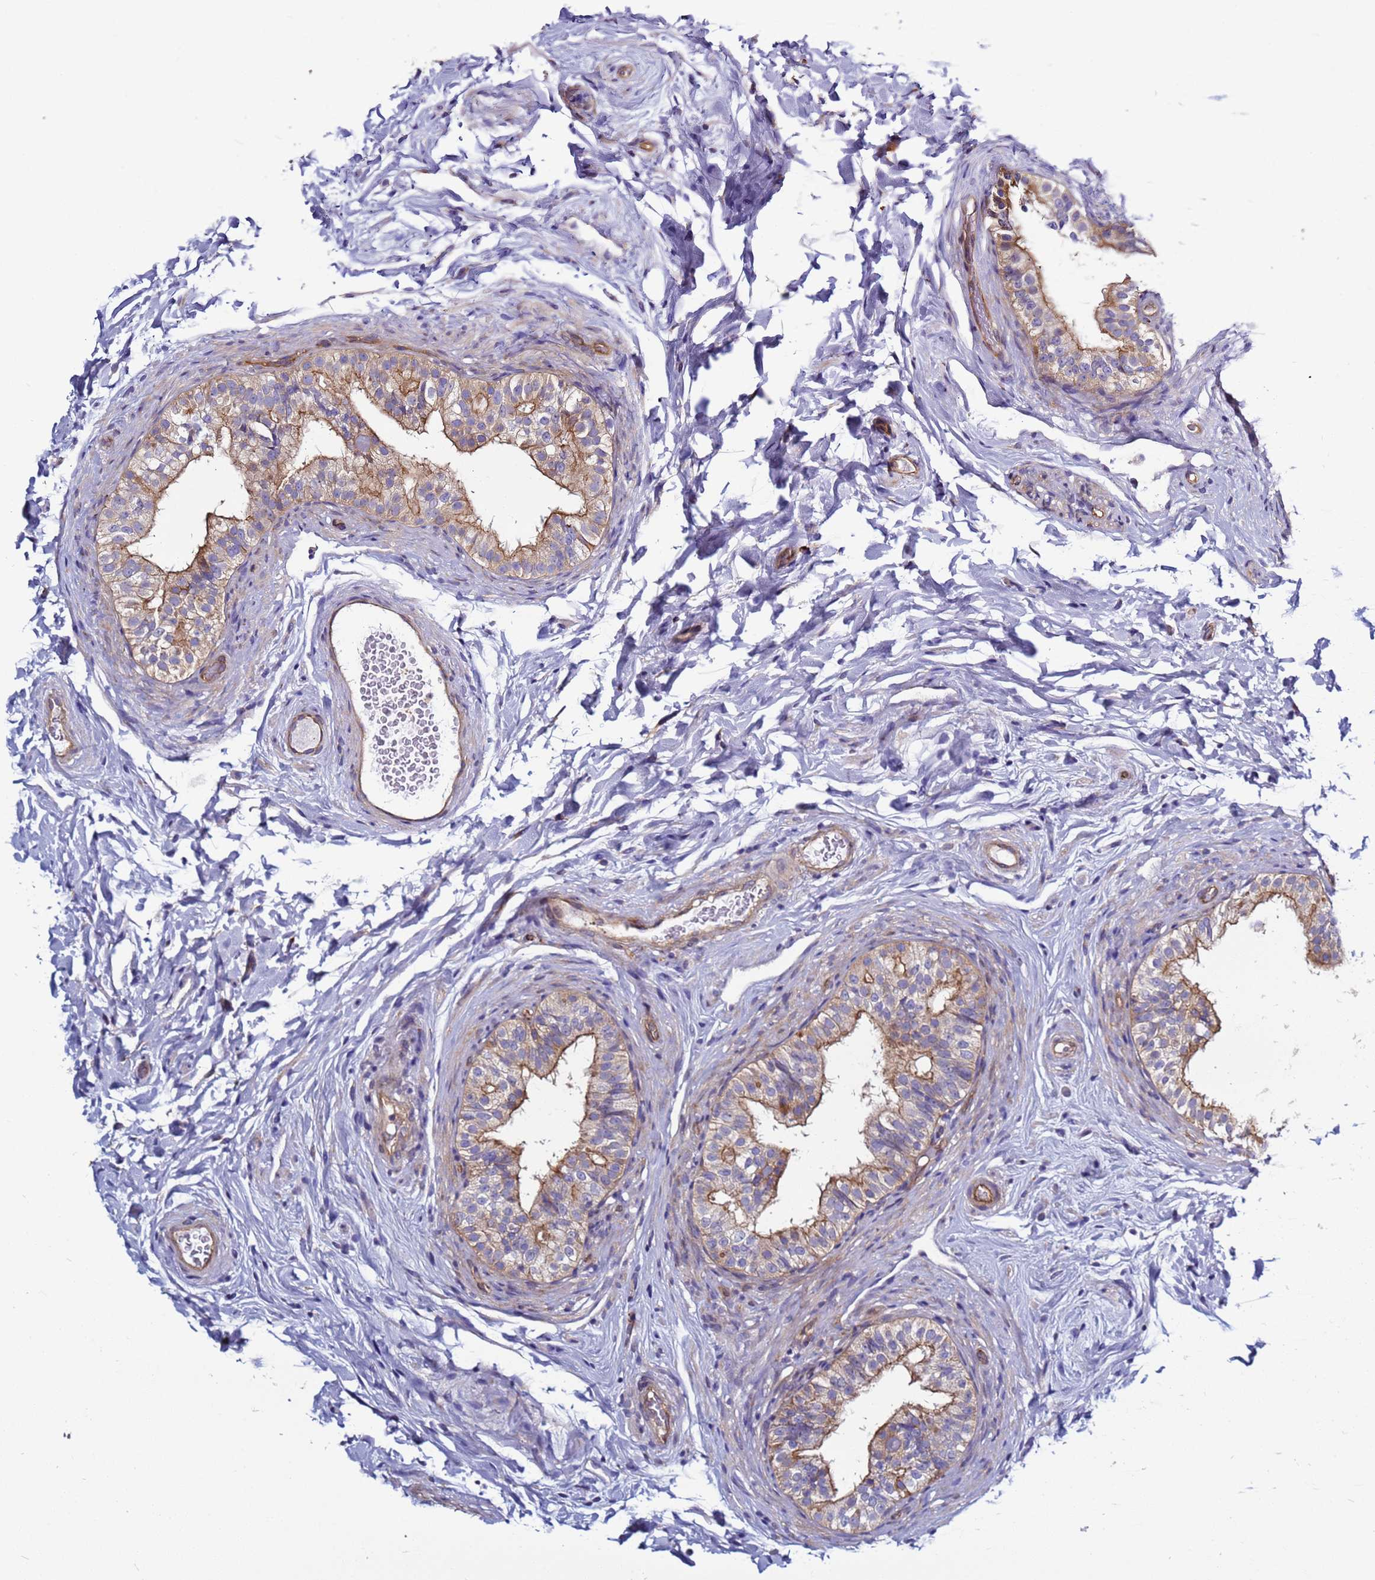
{"staining": {"intensity": "moderate", "quantity": "25%-75%", "location": "cytoplasmic/membranous"}, "tissue": "epididymis", "cell_type": "Glandular cells", "image_type": "normal", "snomed": [{"axis": "morphology", "description": "Normal tissue, NOS"}, {"axis": "topography", "description": "Epididymis"}], "caption": "A brown stain labels moderate cytoplasmic/membranous expression of a protein in glandular cells of benign epididymis. The protein is shown in brown color, while the nuclei are stained blue.", "gene": "EFCAB8", "patient": {"sex": "male", "age": 49}}